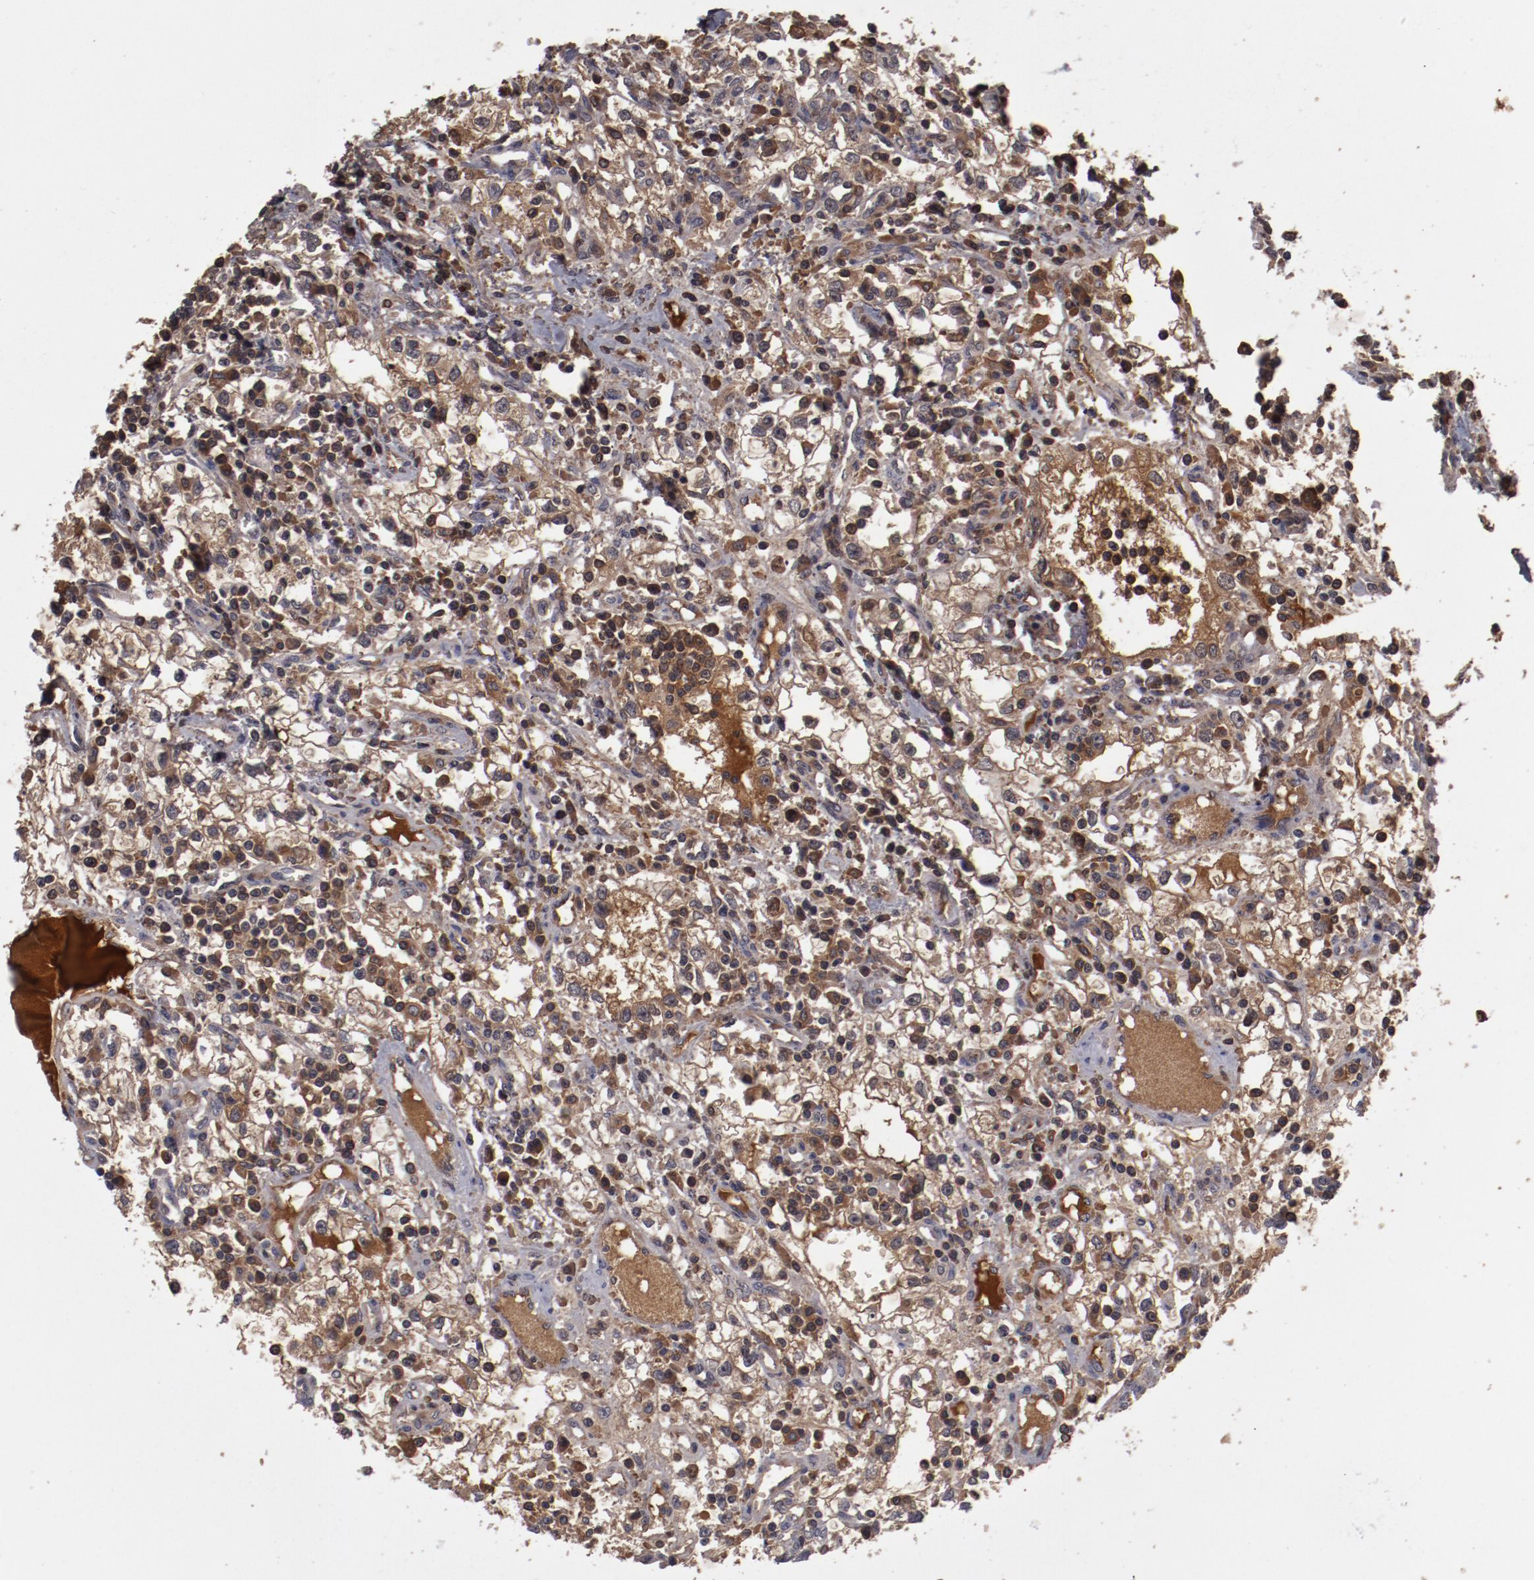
{"staining": {"intensity": "strong", "quantity": ">75%", "location": "cytoplasmic/membranous"}, "tissue": "renal cancer", "cell_type": "Tumor cells", "image_type": "cancer", "snomed": [{"axis": "morphology", "description": "Adenocarcinoma, NOS"}, {"axis": "topography", "description": "Kidney"}], "caption": "The immunohistochemical stain highlights strong cytoplasmic/membranous positivity in tumor cells of renal cancer (adenocarcinoma) tissue.", "gene": "CP", "patient": {"sex": "male", "age": 82}}